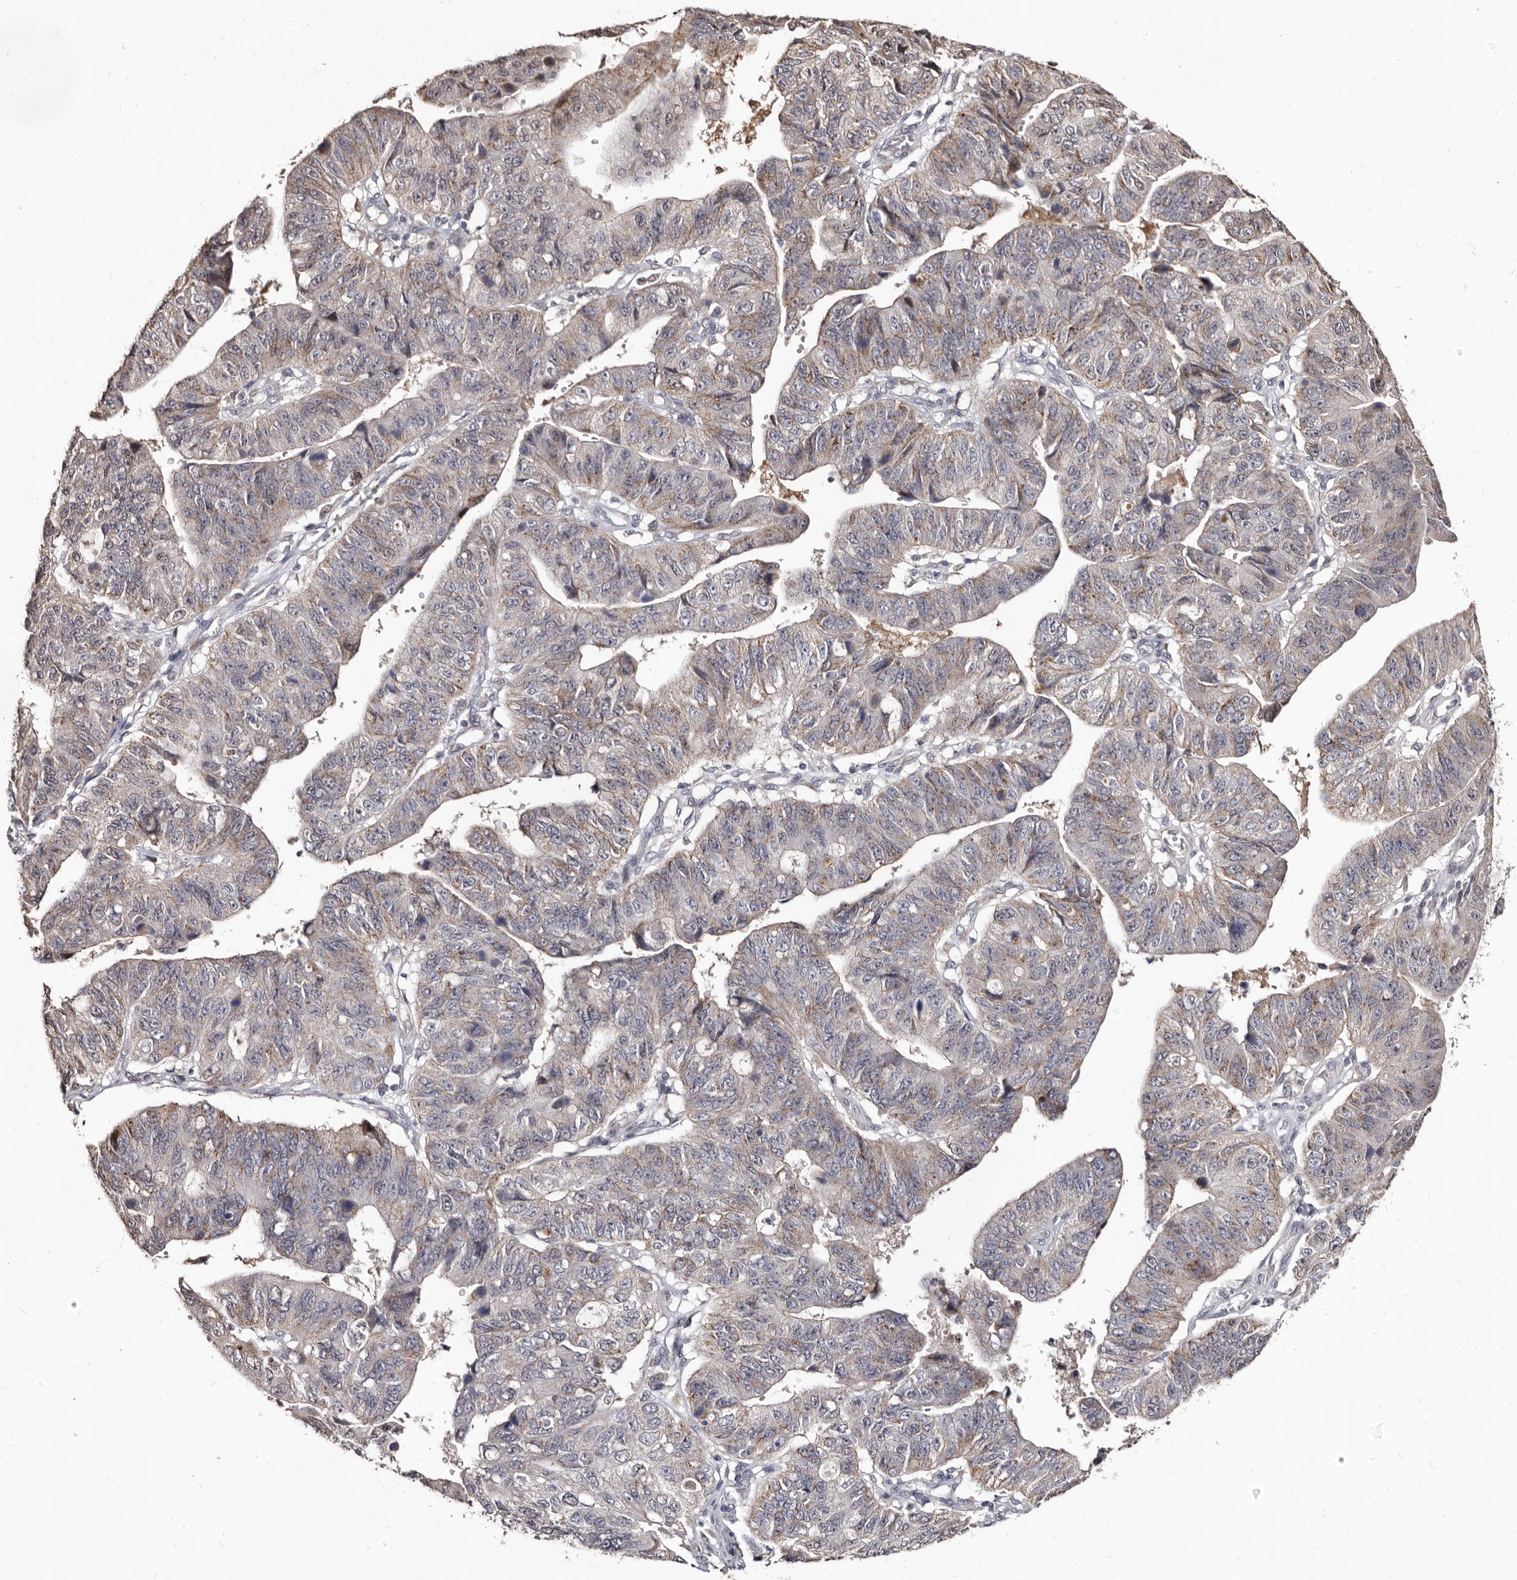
{"staining": {"intensity": "weak", "quantity": "<25%", "location": "cytoplasmic/membranous"}, "tissue": "stomach cancer", "cell_type": "Tumor cells", "image_type": "cancer", "snomed": [{"axis": "morphology", "description": "Adenocarcinoma, NOS"}, {"axis": "topography", "description": "Stomach"}], "caption": "Immunohistochemistry photomicrograph of neoplastic tissue: human adenocarcinoma (stomach) stained with DAB shows no significant protein positivity in tumor cells. (DAB (3,3'-diaminobenzidine) IHC visualized using brightfield microscopy, high magnification).", "gene": "PTAFR", "patient": {"sex": "male", "age": 59}}